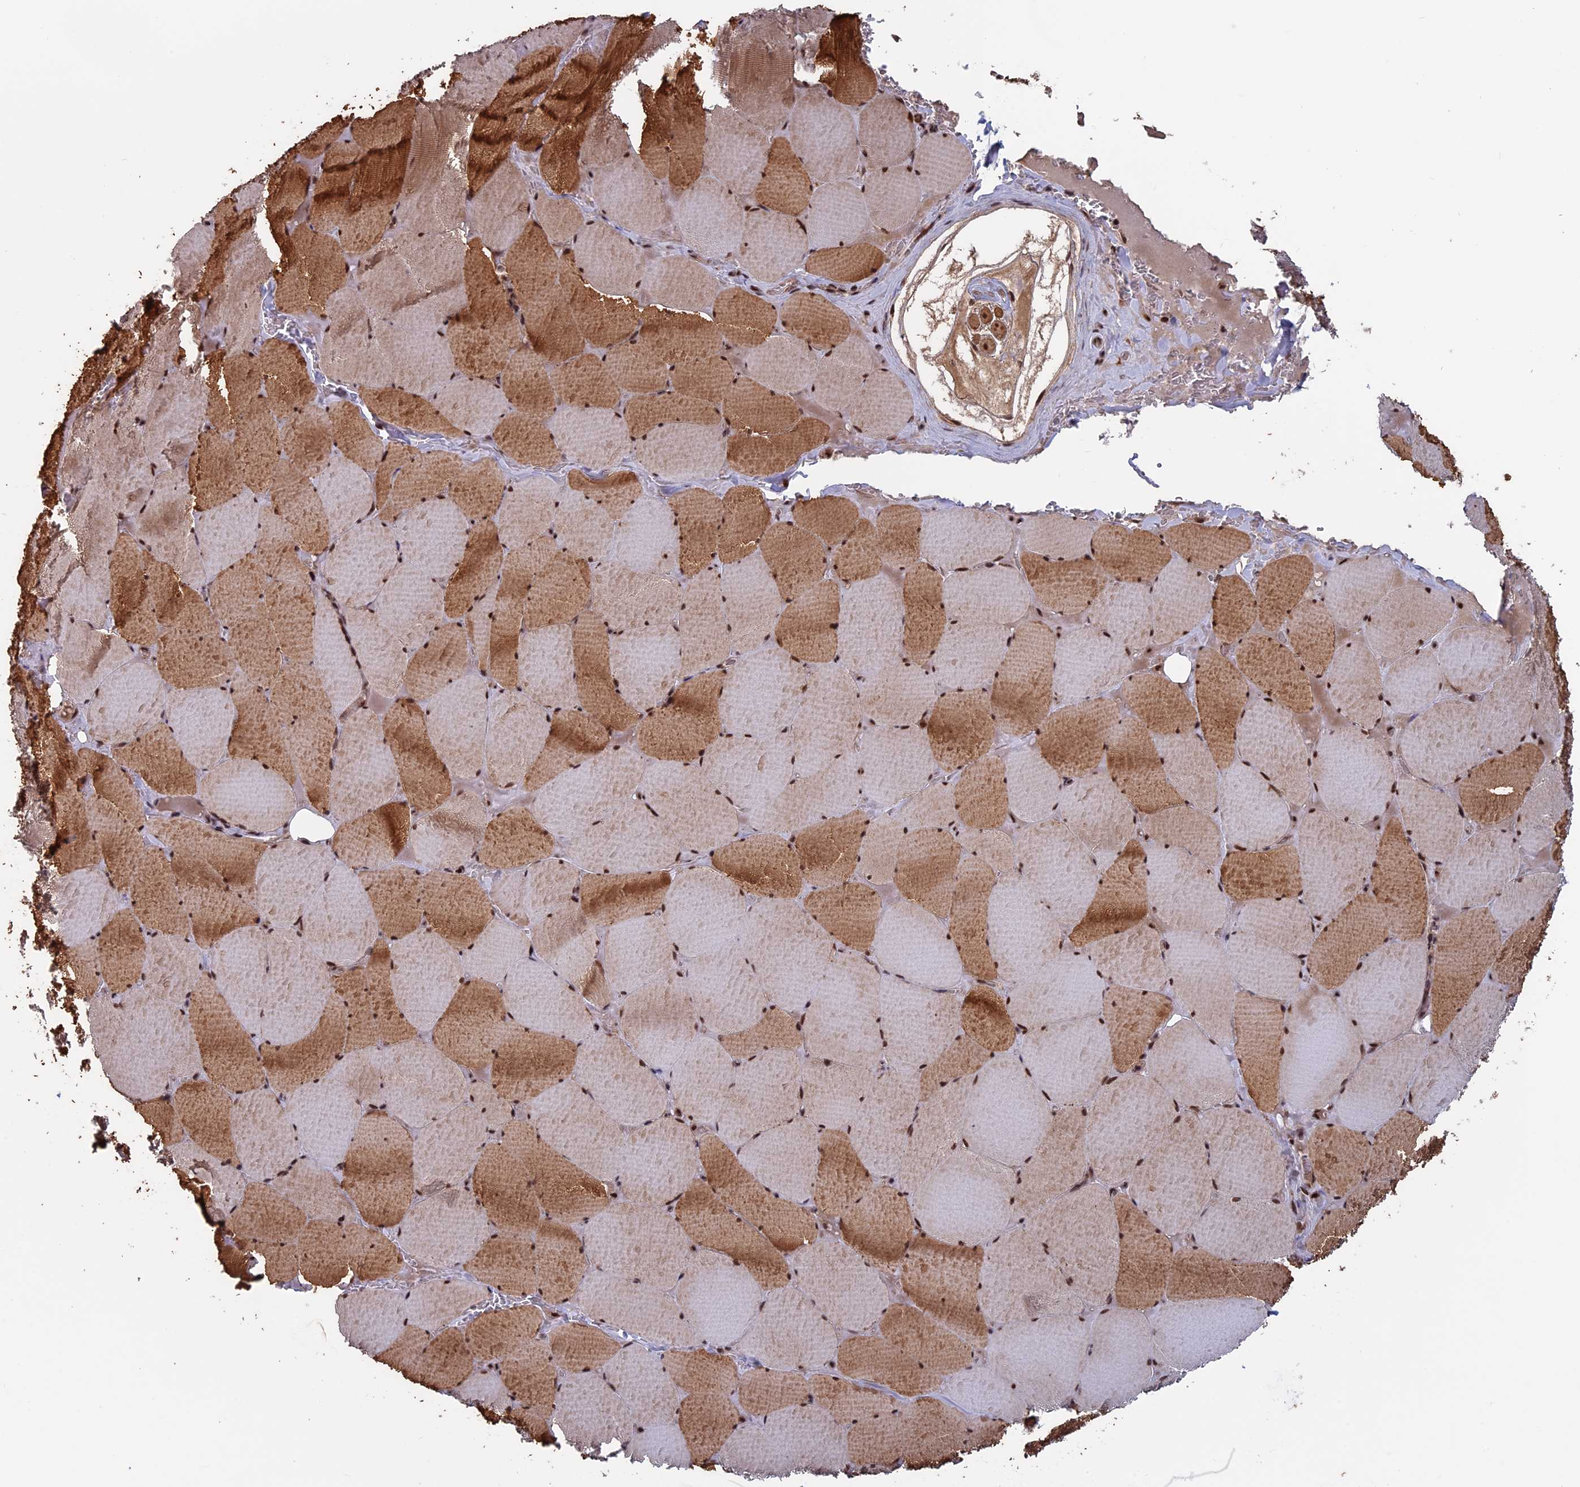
{"staining": {"intensity": "strong", "quantity": "25%-75%", "location": "cytoplasmic/membranous,nuclear"}, "tissue": "skeletal muscle", "cell_type": "Myocytes", "image_type": "normal", "snomed": [{"axis": "morphology", "description": "Normal tissue, NOS"}, {"axis": "topography", "description": "Skeletal muscle"}, {"axis": "topography", "description": "Head-Neck"}], "caption": "Skeletal muscle stained for a protein shows strong cytoplasmic/membranous,nuclear positivity in myocytes. The staining was performed using DAB to visualize the protein expression in brown, while the nuclei were stained in blue with hematoxylin (Magnification: 20x).", "gene": "CACTIN", "patient": {"sex": "male", "age": 66}}